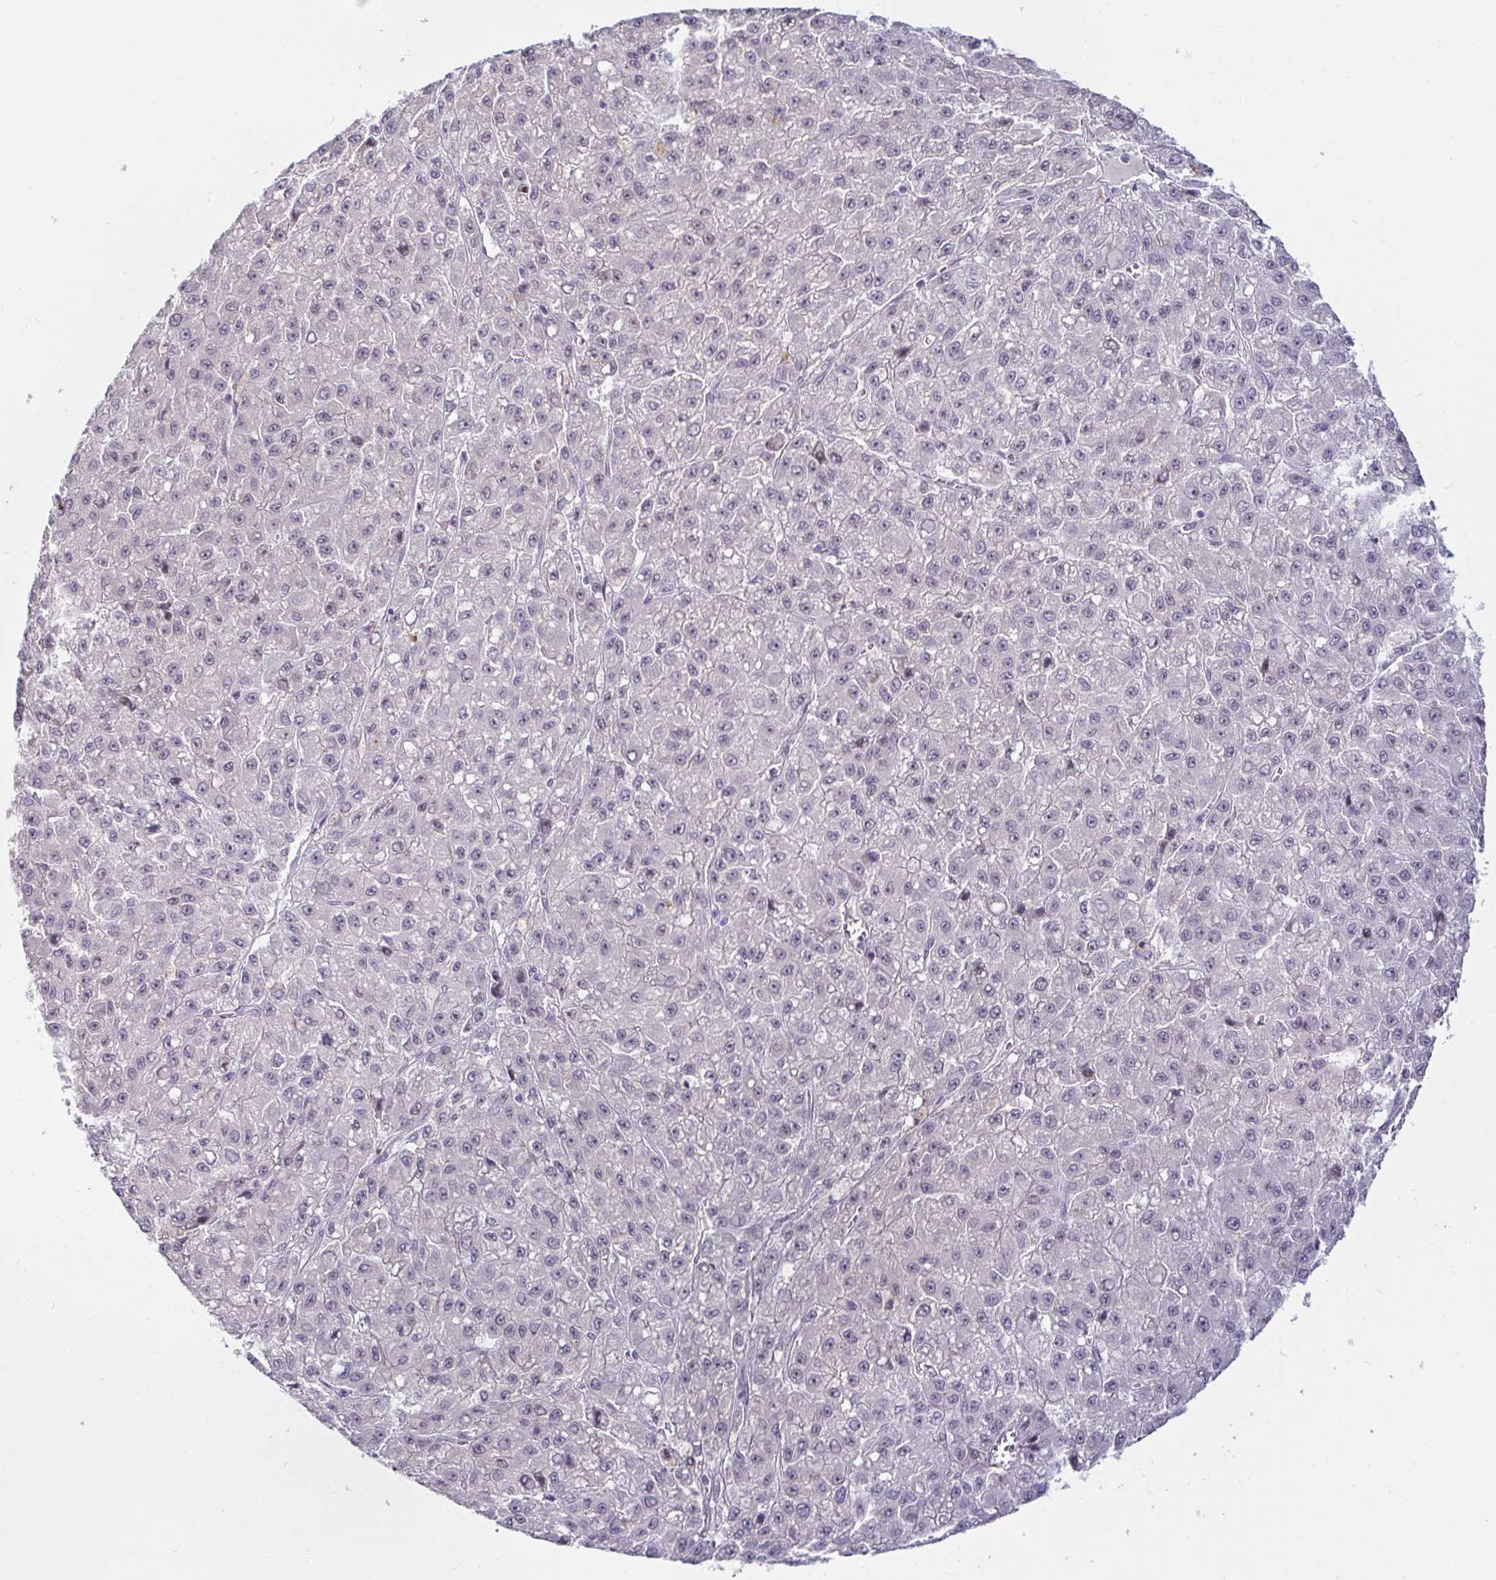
{"staining": {"intensity": "negative", "quantity": "none", "location": "none"}, "tissue": "liver cancer", "cell_type": "Tumor cells", "image_type": "cancer", "snomed": [{"axis": "morphology", "description": "Carcinoma, Hepatocellular, NOS"}, {"axis": "topography", "description": "Liver"}], "caption": "This is an immunohistochemistry image of human liver cancer (hepatocellular carcinoma). There is no staining in tumor cells.", "gene": "GSTM1", "patient": {"sex": "male", "age": 70}}